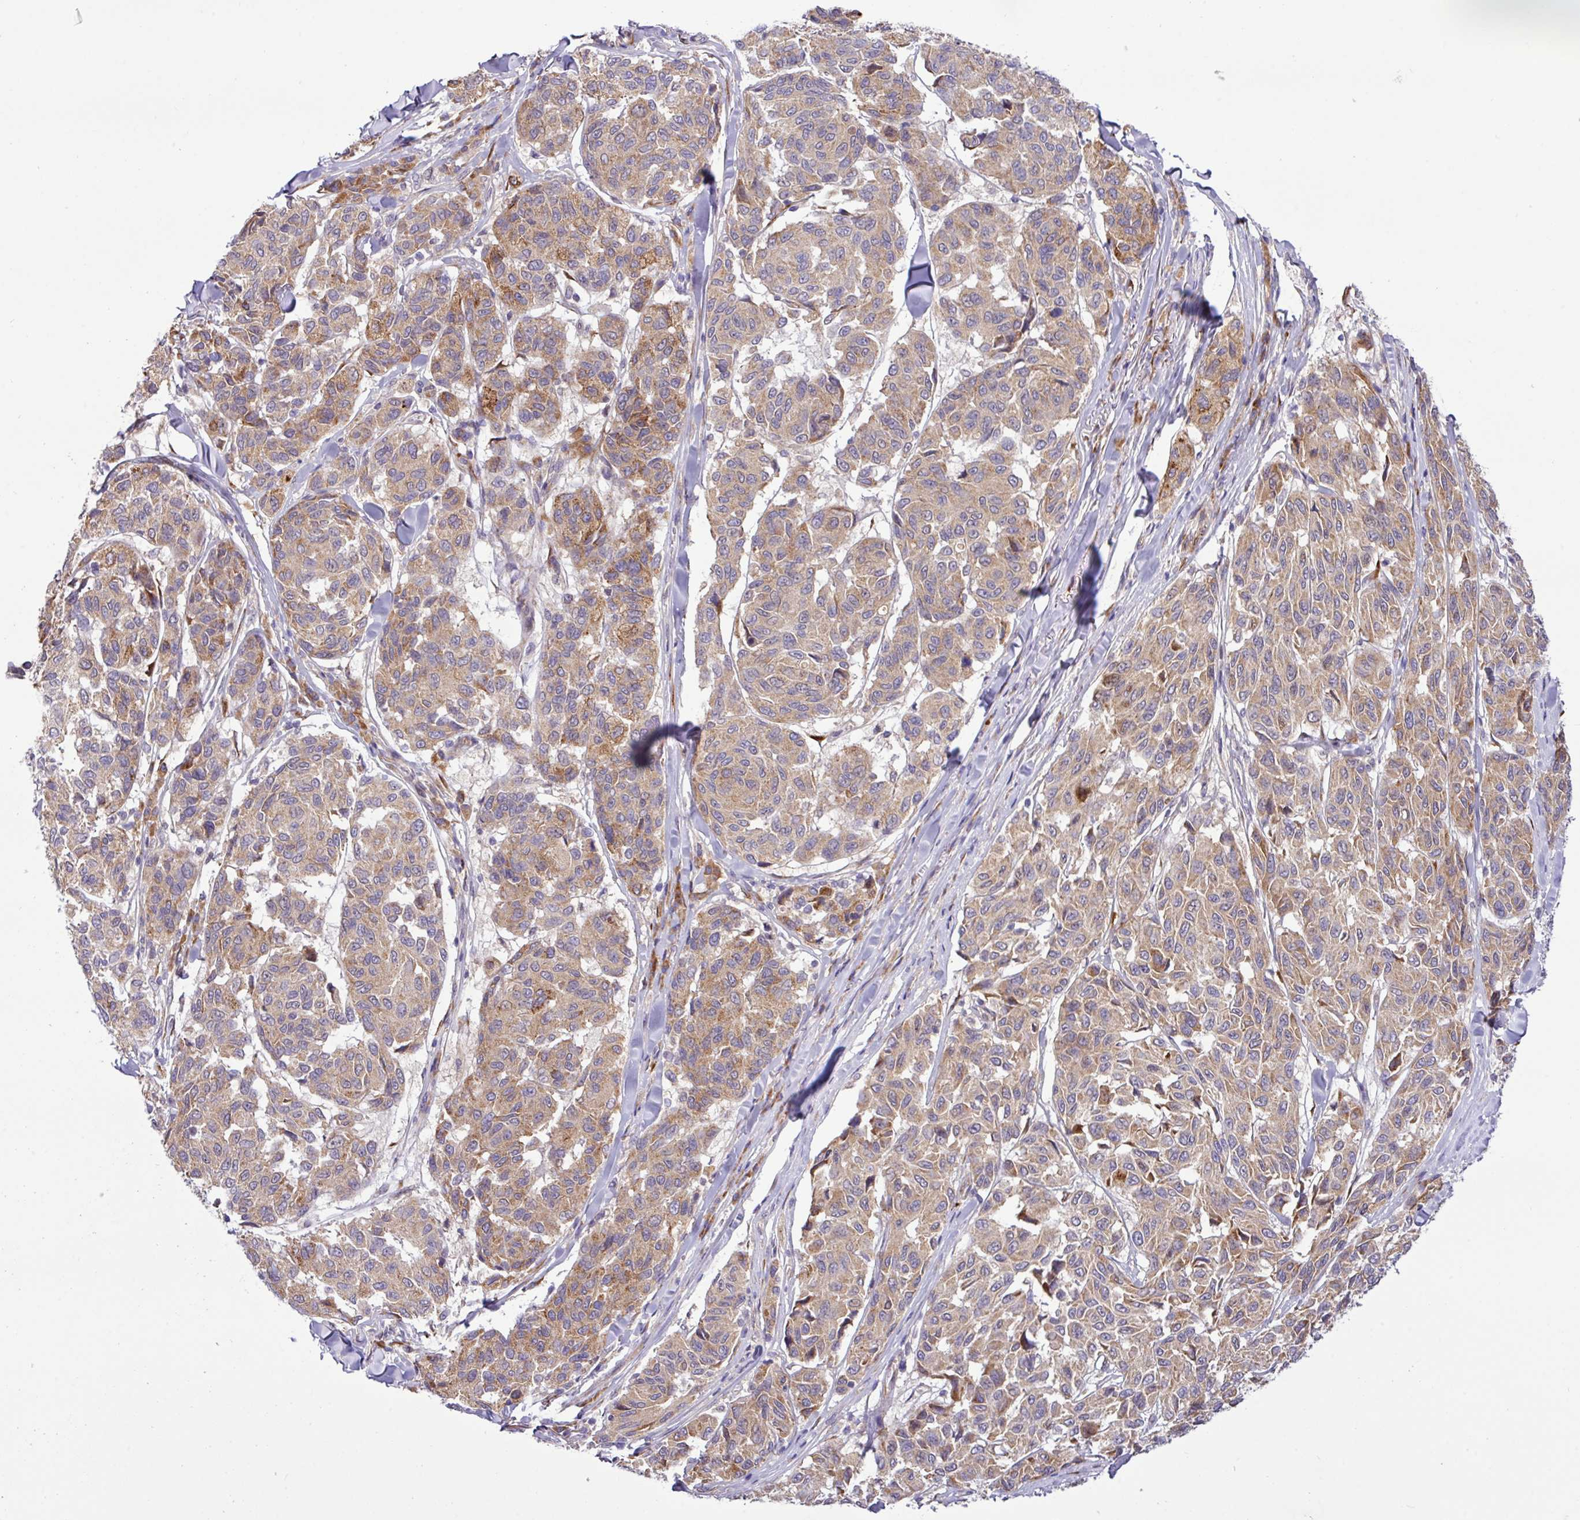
{"staining": {"intensity": "weak", "quantity": ">75%", "location": "cytoplasmic/membranous"}, "tissue": "melanoma", "cell_type": "Tumor cells", "image_type": "cancer", "snomed": [{"axis": "morphology", "description": "Malignant melanoma, NOS"}, {"axis": "topography", "description": "Skin"}], "caption": "Immunohistochemical staining of malignant melanoma reveals low levels of weak cytoplasmic/membranous expression in approximately >75% of tumor cells. (Brightfield microscopy of DAB IHC at high magnification).", "gene": "TM2D2", "patient": {"sex": "female", "age": 66}}